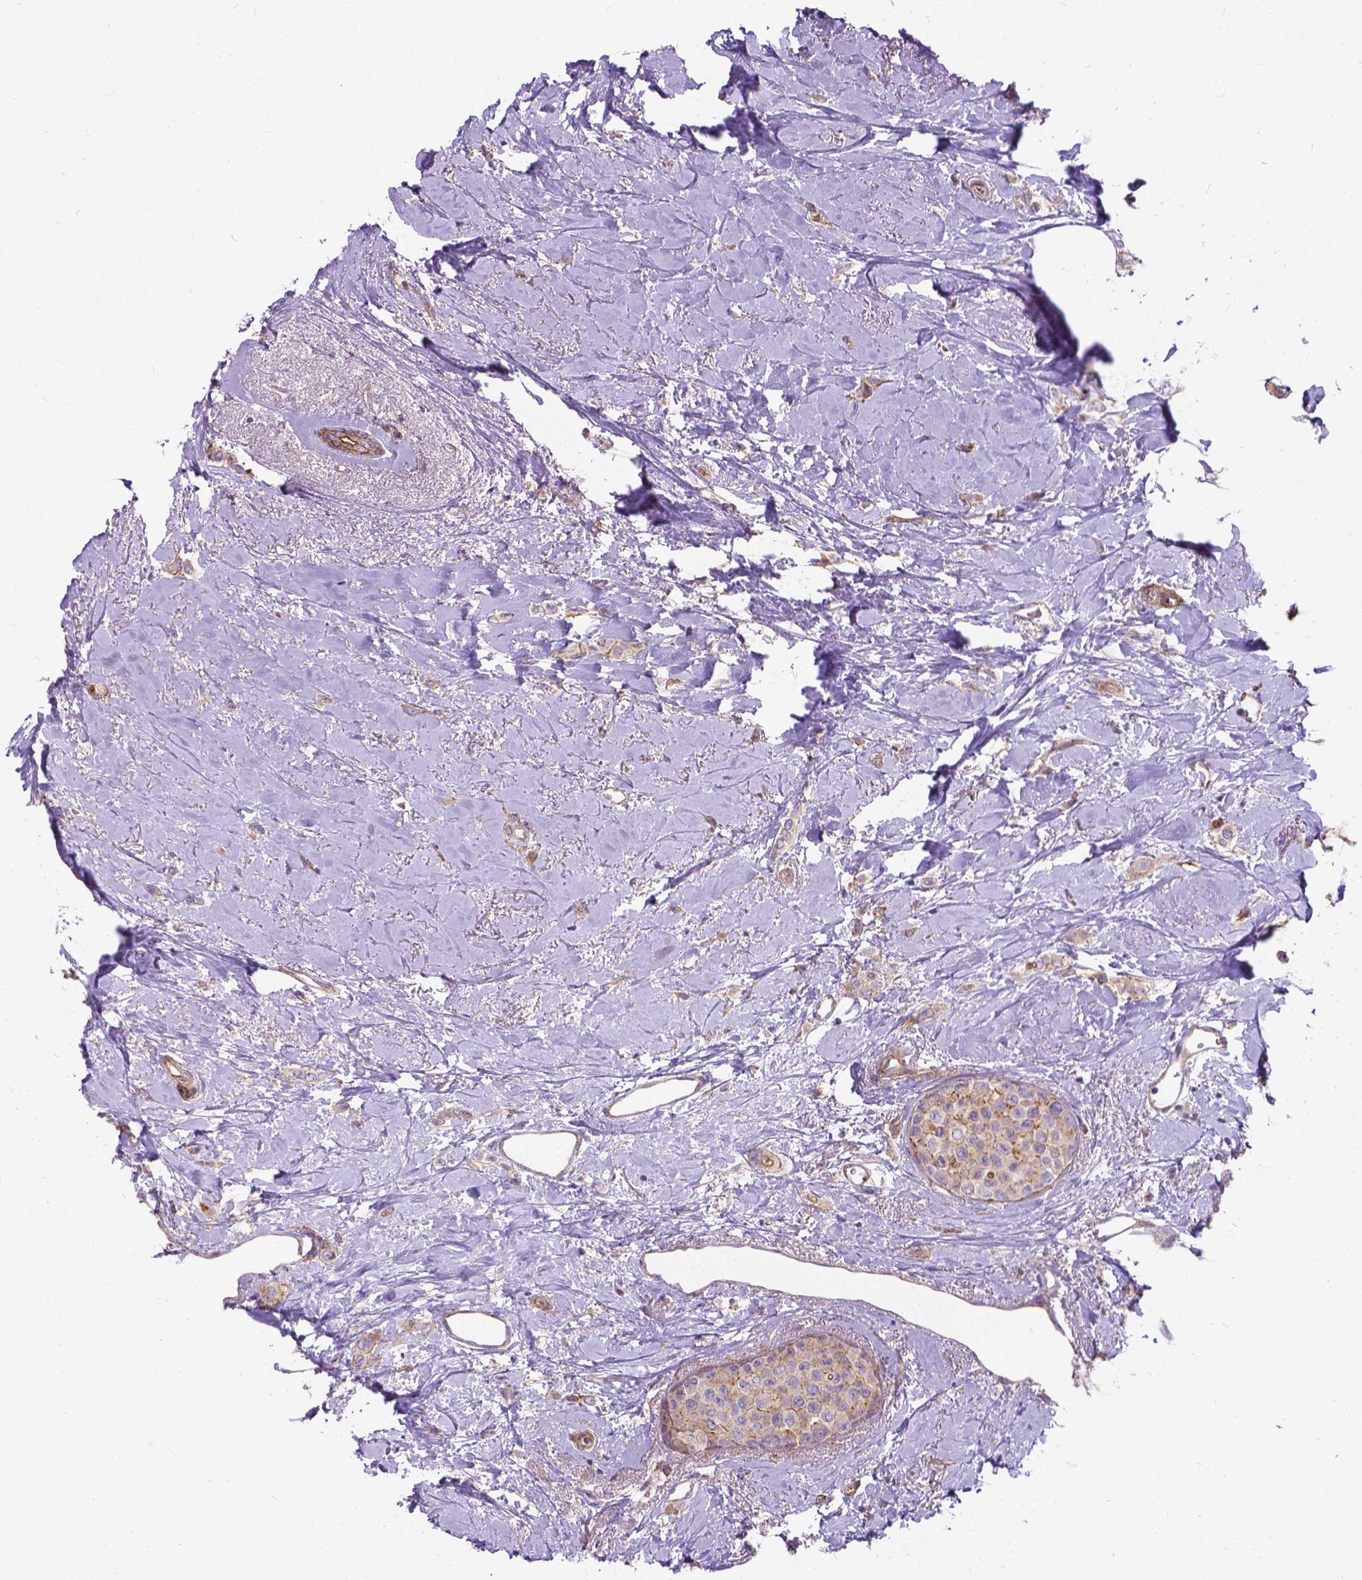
{"staining": {"intensity": "weak", "quantity": ">75%", "location": "cytoplasmic/membranous"}, "tissue": "breast cancer", "cell_type": "Tumor cells", "image_type": "cancer", "snomed": [{"axis": "morphology", "description": "Lobular carcinoma"}, {"axis": "topography", "description": "Breast"}], "caption": "Breast lobular carcinoma stained for a protein (brown) displays weak cytoplasmic/membranous positive staining in about >75% of tumor cells.", "gene": "CFAP299", "patient": {"sex": "female", "age": 66}}